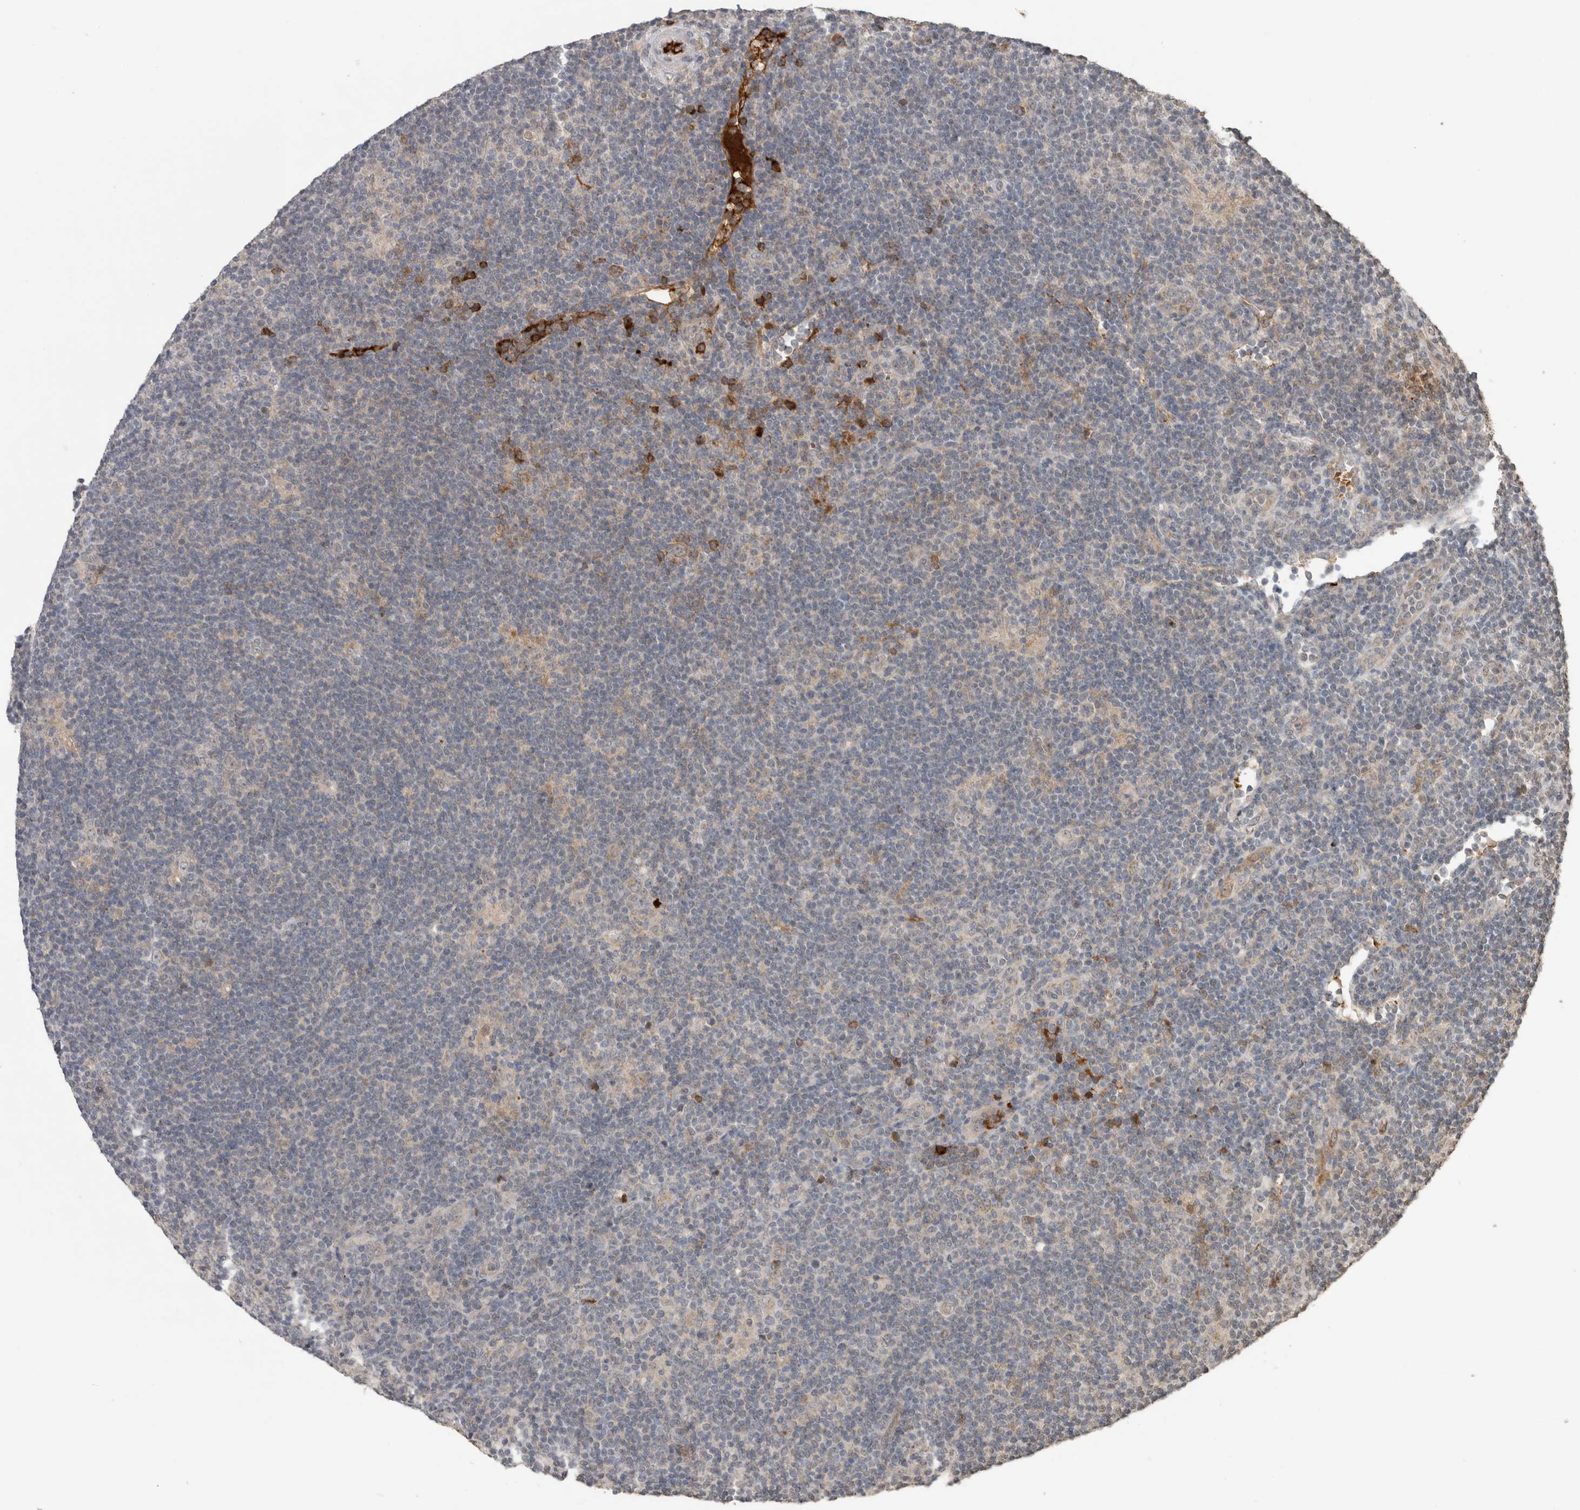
{"staining": {"intensity": "negative", "quantity": "none", "location": "none"}, "tissue": "lymphoma", "cell_type": "Tumor cells", "image_type": "cancer", "snomed": [{"axis": "morphology", "description": "Hodgkin's disease, NOS"}, {"axis": "topography", "description": "Lymph node"}], "caption": "Image shows no protein positivity in tumor cells of Hodgkin's disease tissue.", "gene": "FAM3A", "patient": {"sex": "female", "age": 57}}